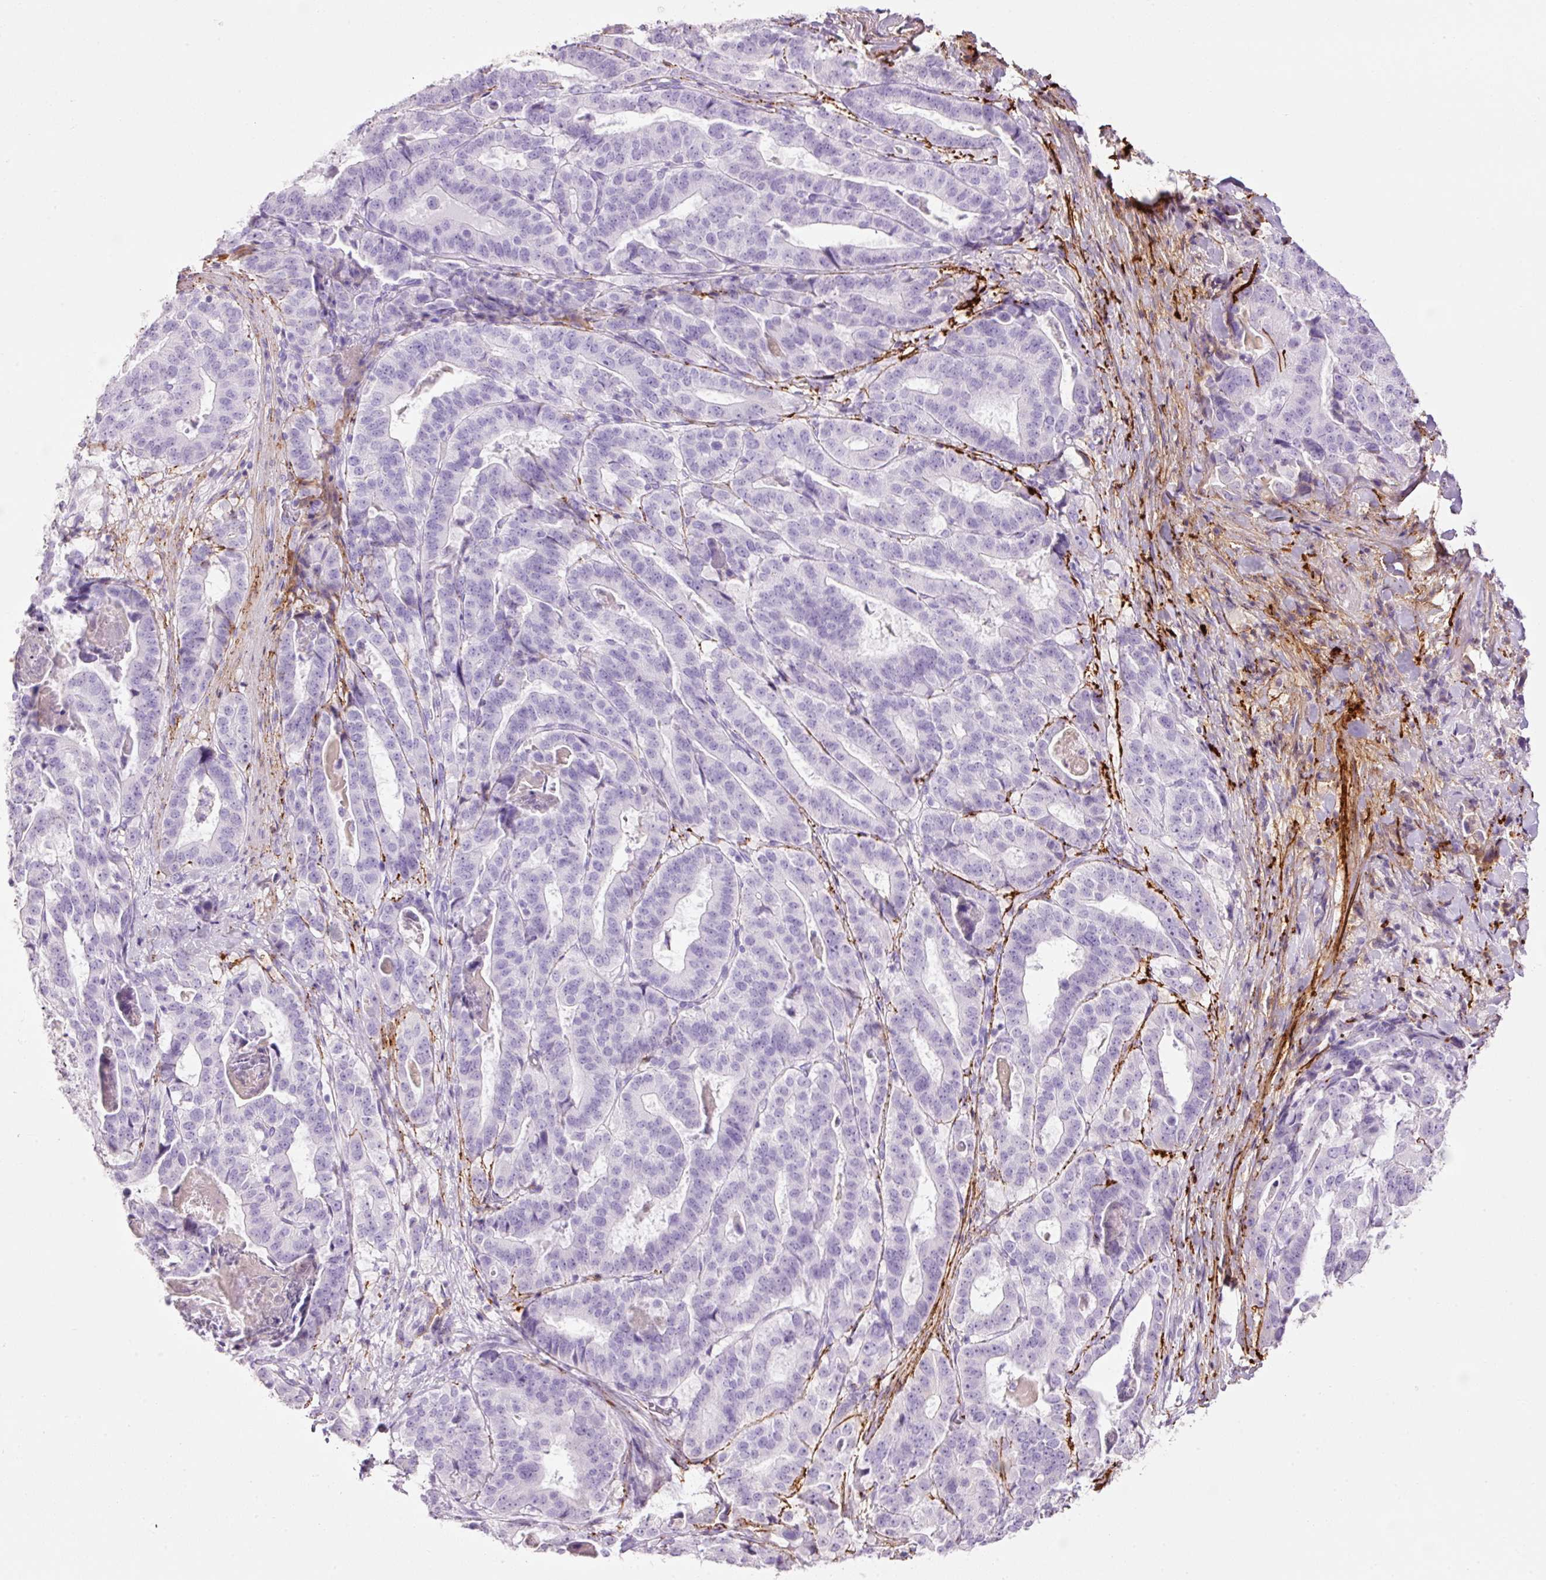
{"staining": {"intensity": "negative", "quantity": "none", "location": "none"}, "tissue": "stomach cancer", "cell_type": "Tumor cells", "image_type": "cancer", "snomed": [{"axis": "morphology", "description": "Adenocarcinoma, NOS"}, {"axis": "topography", "description": "Stomach"}], "caption": "An IHC histopathology image of stomach cancer is shown. There is no staining in tumor cells of stomach cancer.", "gene": "MFAP4", "patient": {"sex": "male", "age": 48}}